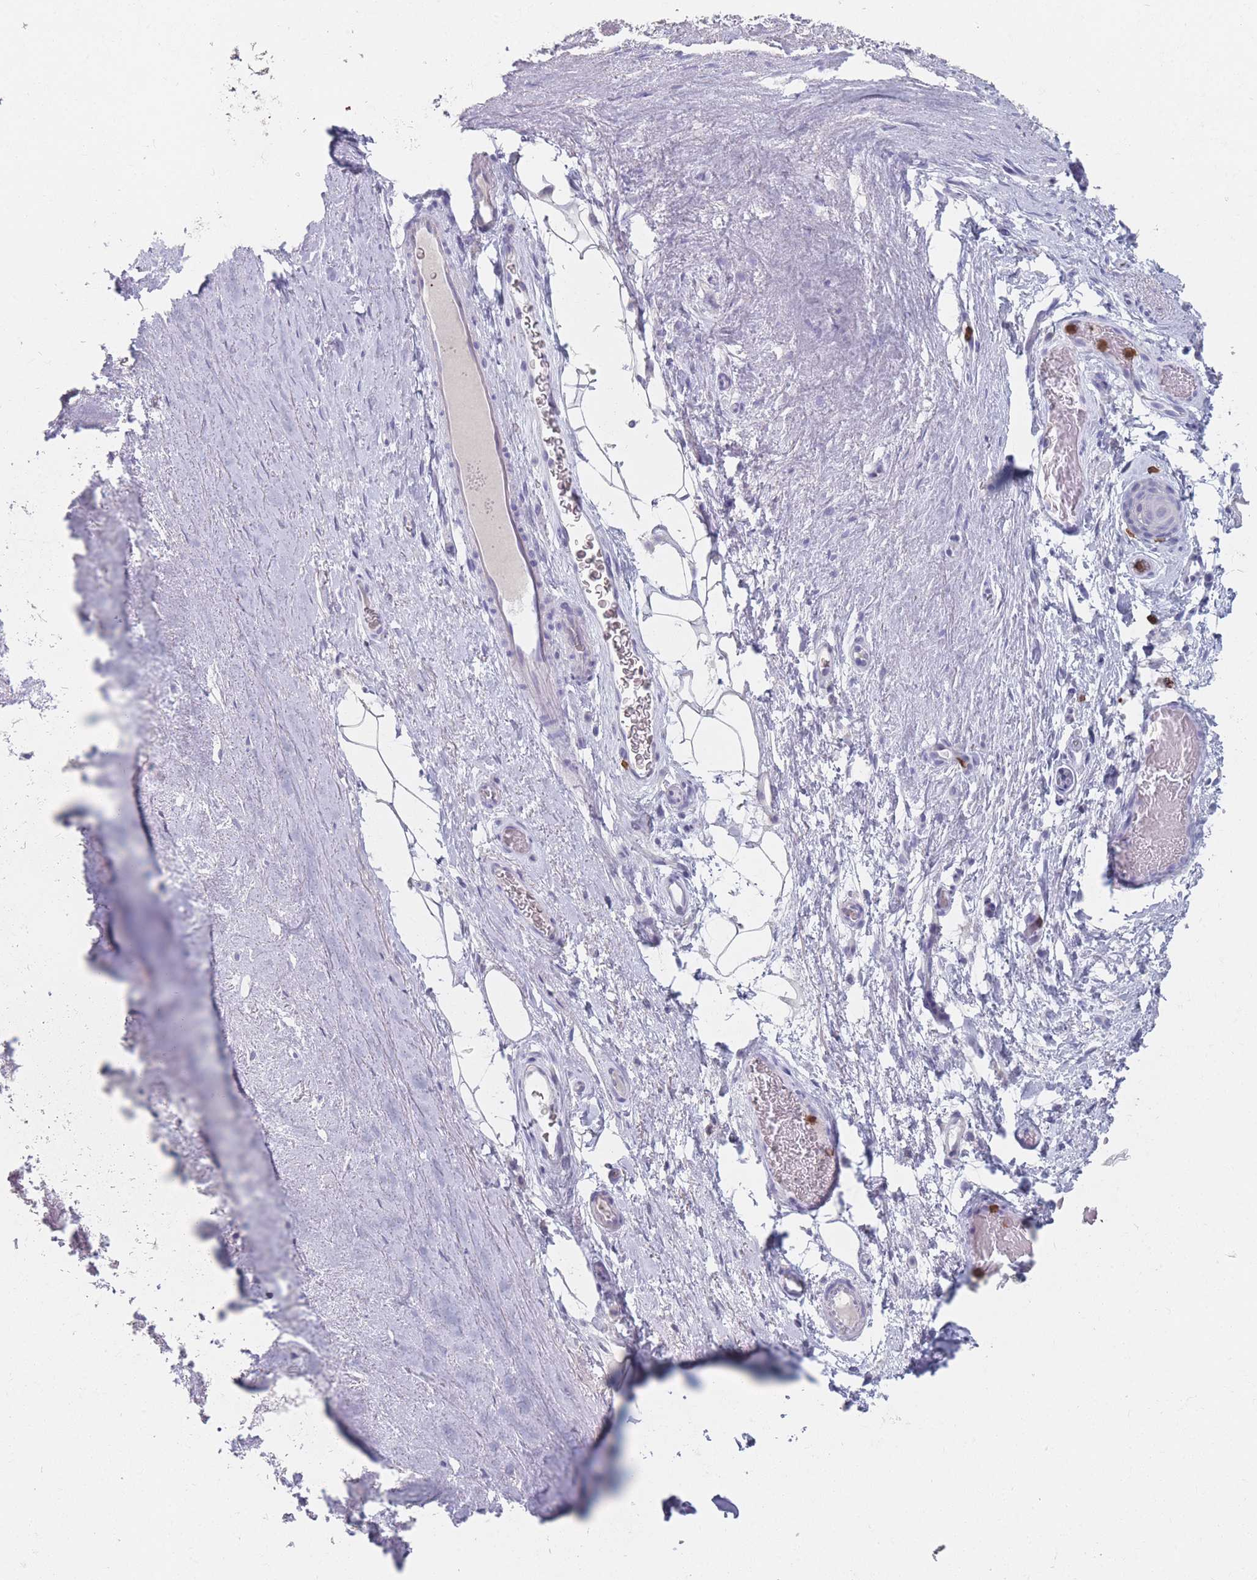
{"staining": {"intensity": "negative", "quantity": "none", "location": "none"}, "tissue": "adipose tissue", "cell_type": "Adipocytes", "image_type": "normal", "snomed": [{"axis": "morphology", "description": "Normal tissue, NOS"}, {"axis": "topography", "description": "Cartilage tissue"}], "caption": "This is an IHC photomicrograph of benign adipose tissue. There is no positivity in adipocytes.", "gene": "ATP1A3", "patient": {"sex": "male", "age": 81}}